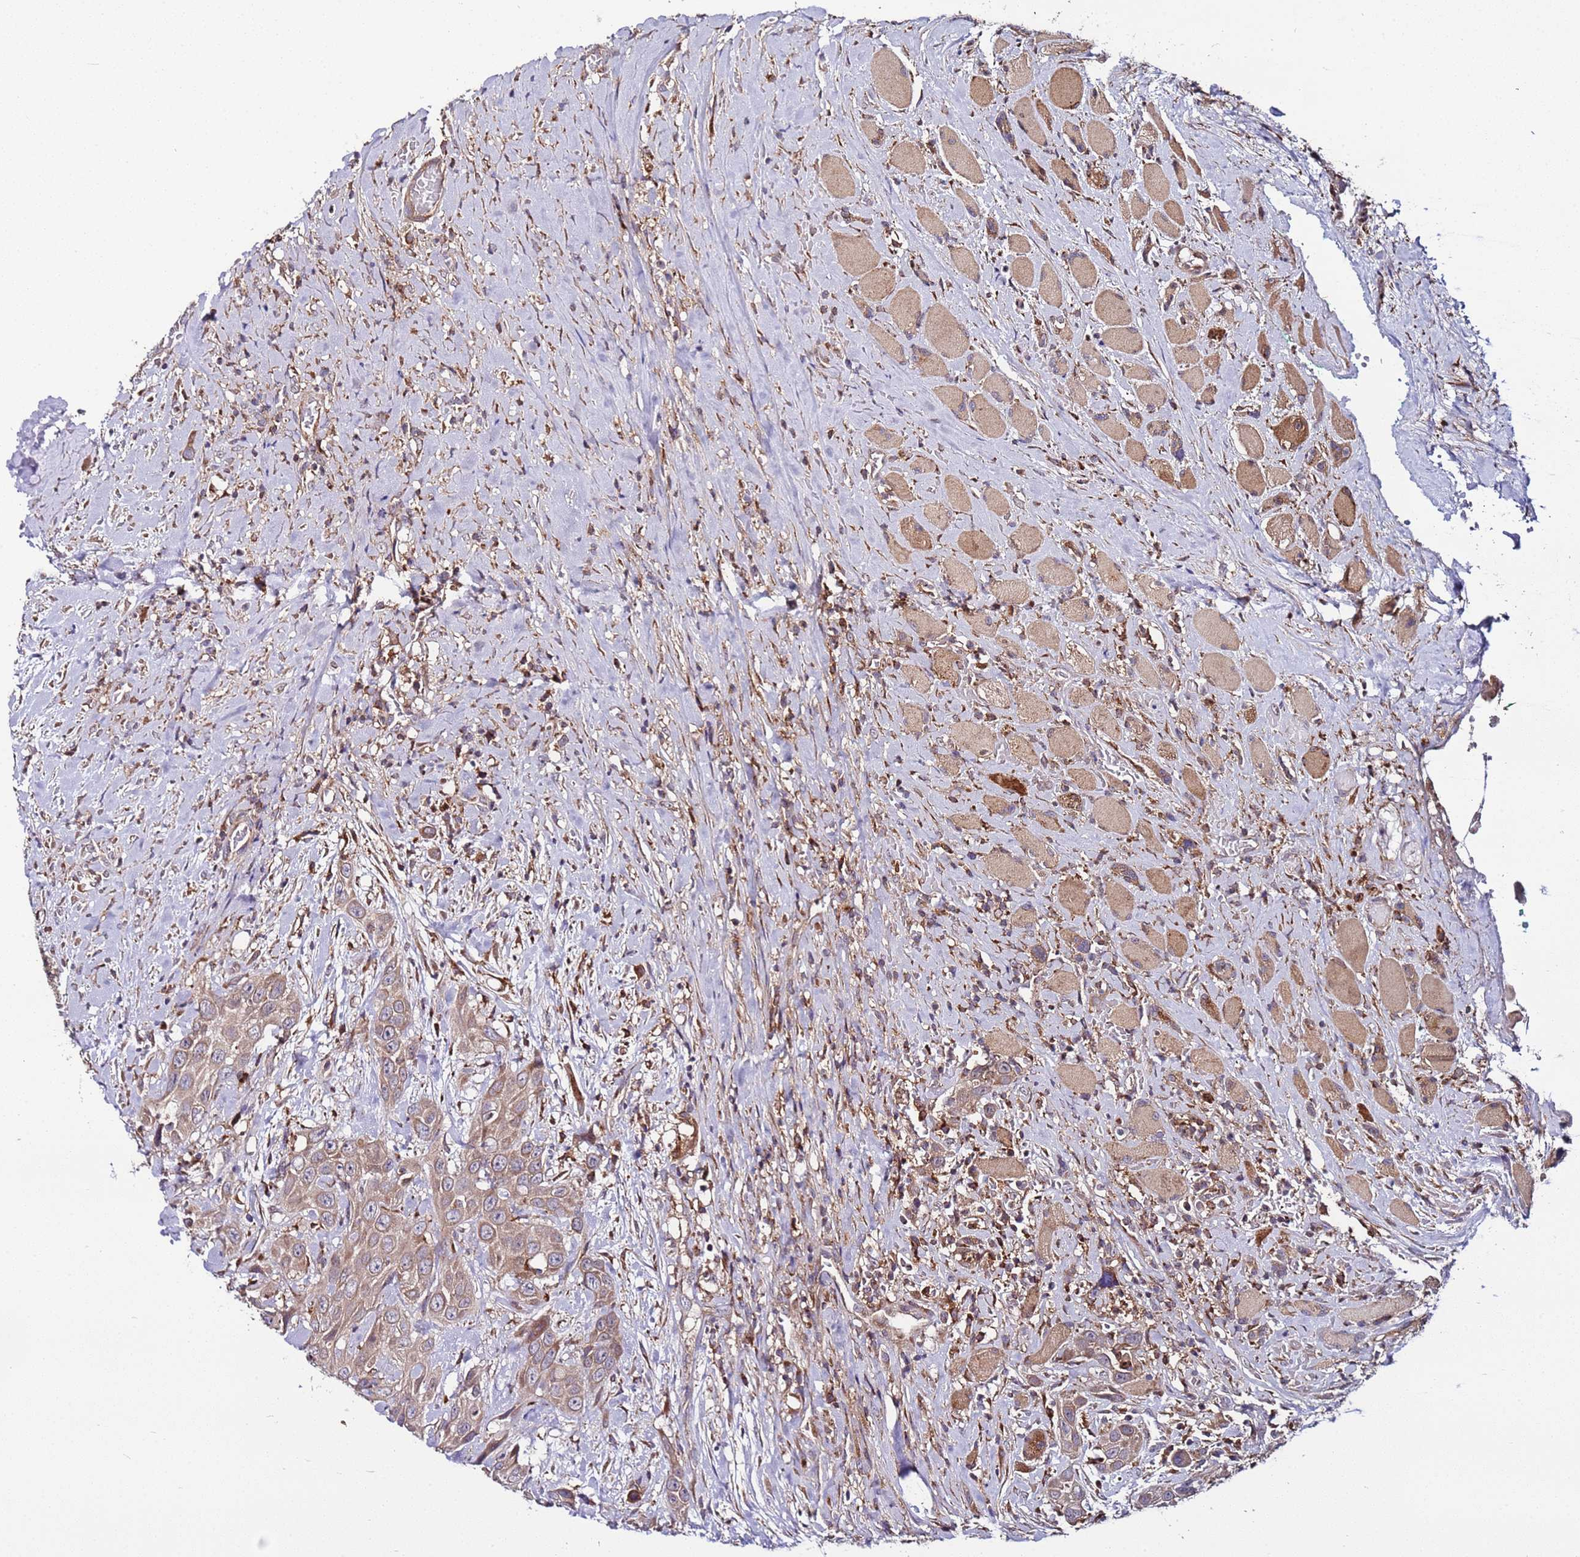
{"staining": {"intensity": "moderate", "quantity": ">75%", "location": "cytoplasmic/membranous"}, "tissue": "head and neck cancer", "cell_type": "Tumor cells", "image_type": "cancer", "snomed": [{"axis": "morphology", "description": "Squamous cell carcinoma, NOS"}, {"axis": "topography", "description": "Head-Neck"}], "caption": "This histopathology image demonstrates immunohistochemistry (IHC) staining of human head and neck cancer (squamous cell carcinoma), with medium moderate cytoplasmic/membranous expression in approximately >75% of tumor cells.", "gene": "TMEM176B", "patient": {"sex": "male", "age": 81}}